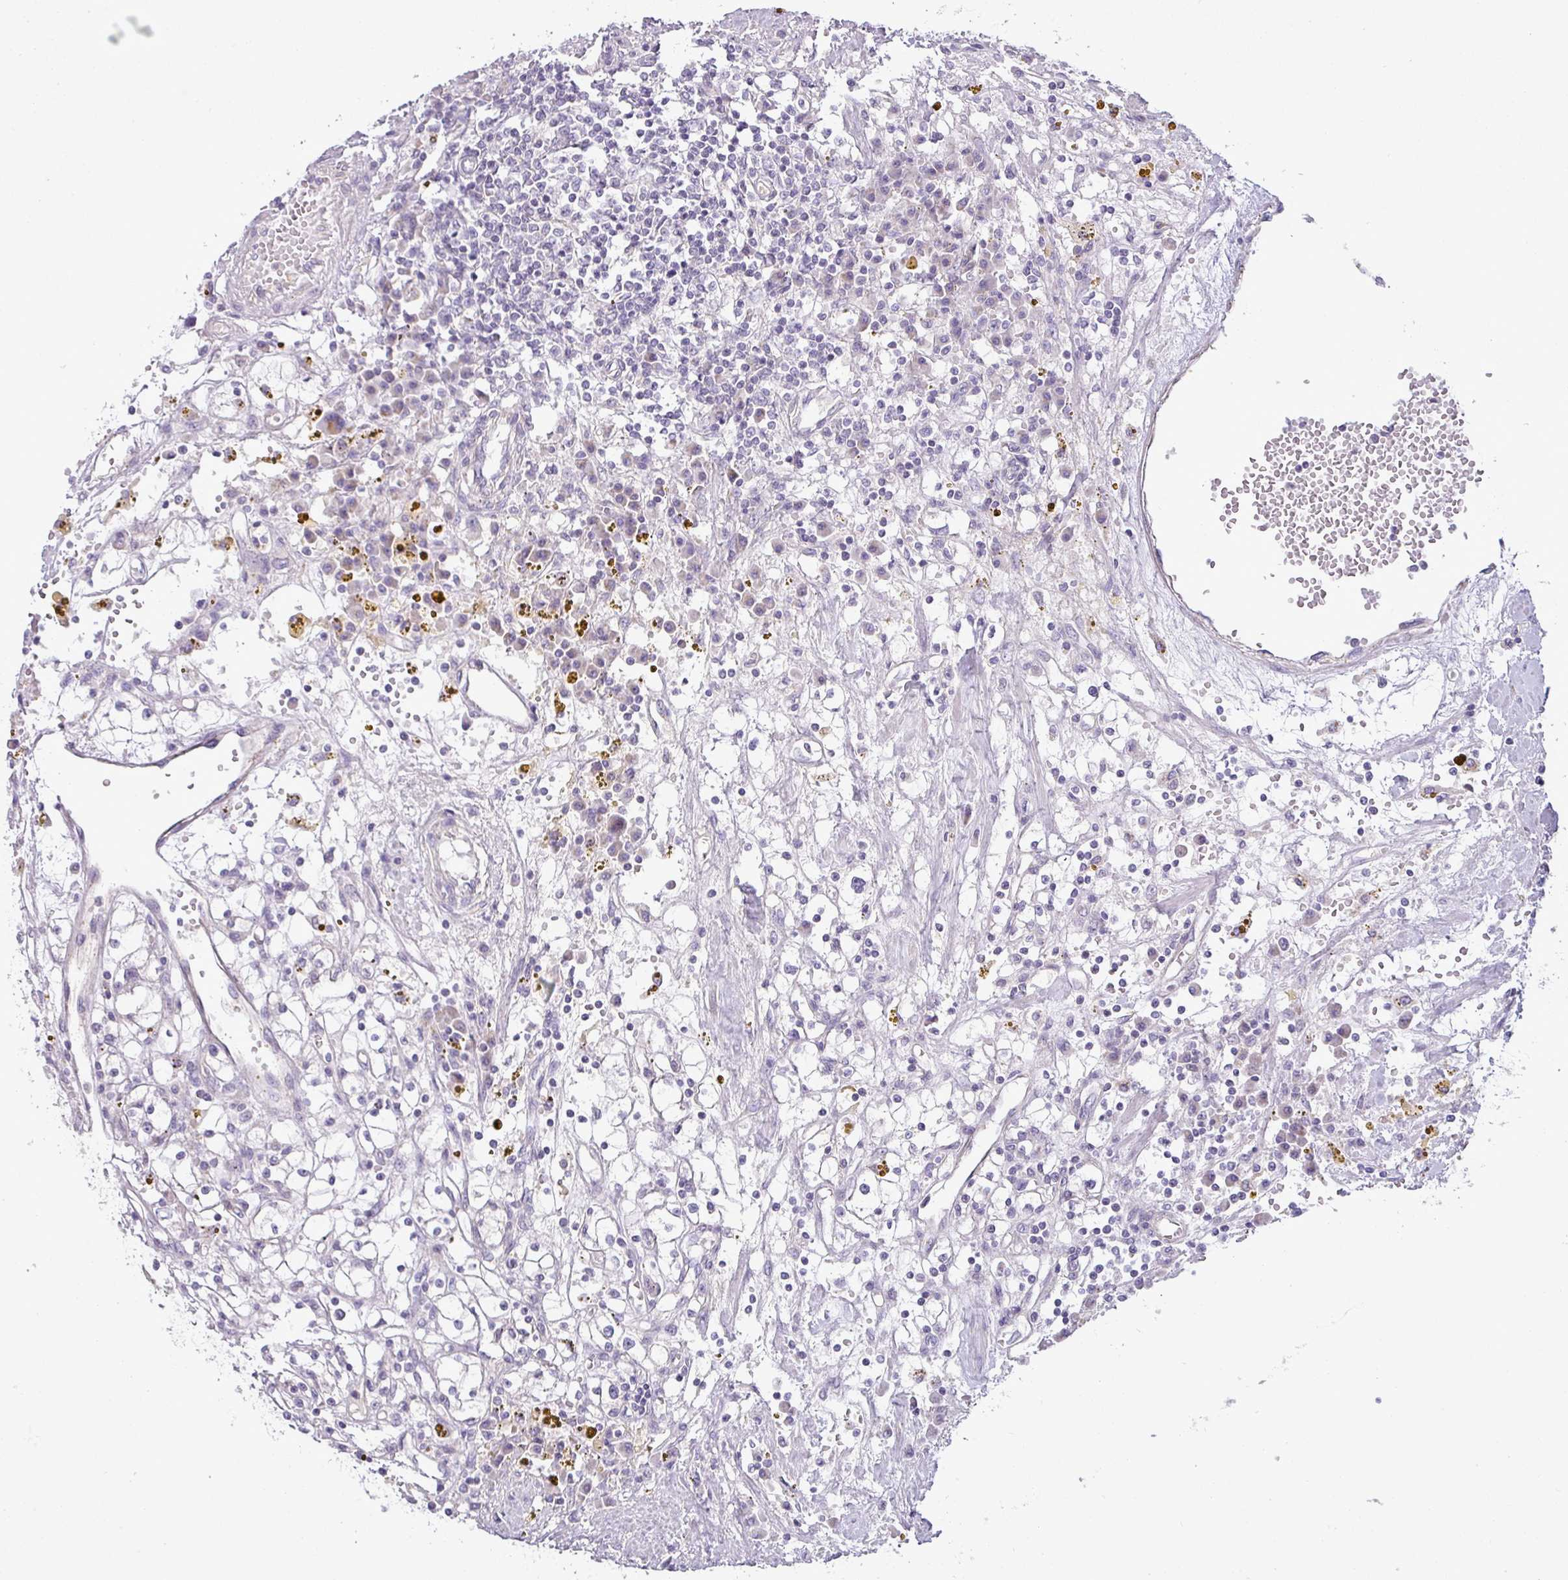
{"staining": {"intensity": "negative", "quantity": "none", "location": "none"}, "tissue": "renal cancer", "cell_type": "Tumor cells", "image_type": "cancer", "snomed": [{"axis": "morphology", "description": "Adenocarcinoma, NOS"}, {"axis": "topography", "description": "Kidney"}], "caption": "Immunohistochemical staining of adenocarcinoma (renal) demonstrates no significant positivity in tumor cells. The staining is performed using DAB brown chromogen with nuclei counter-stained in using hematoxylin.", "gene": "HBEGF", "patient": {"sex": "male", "age": 56}}